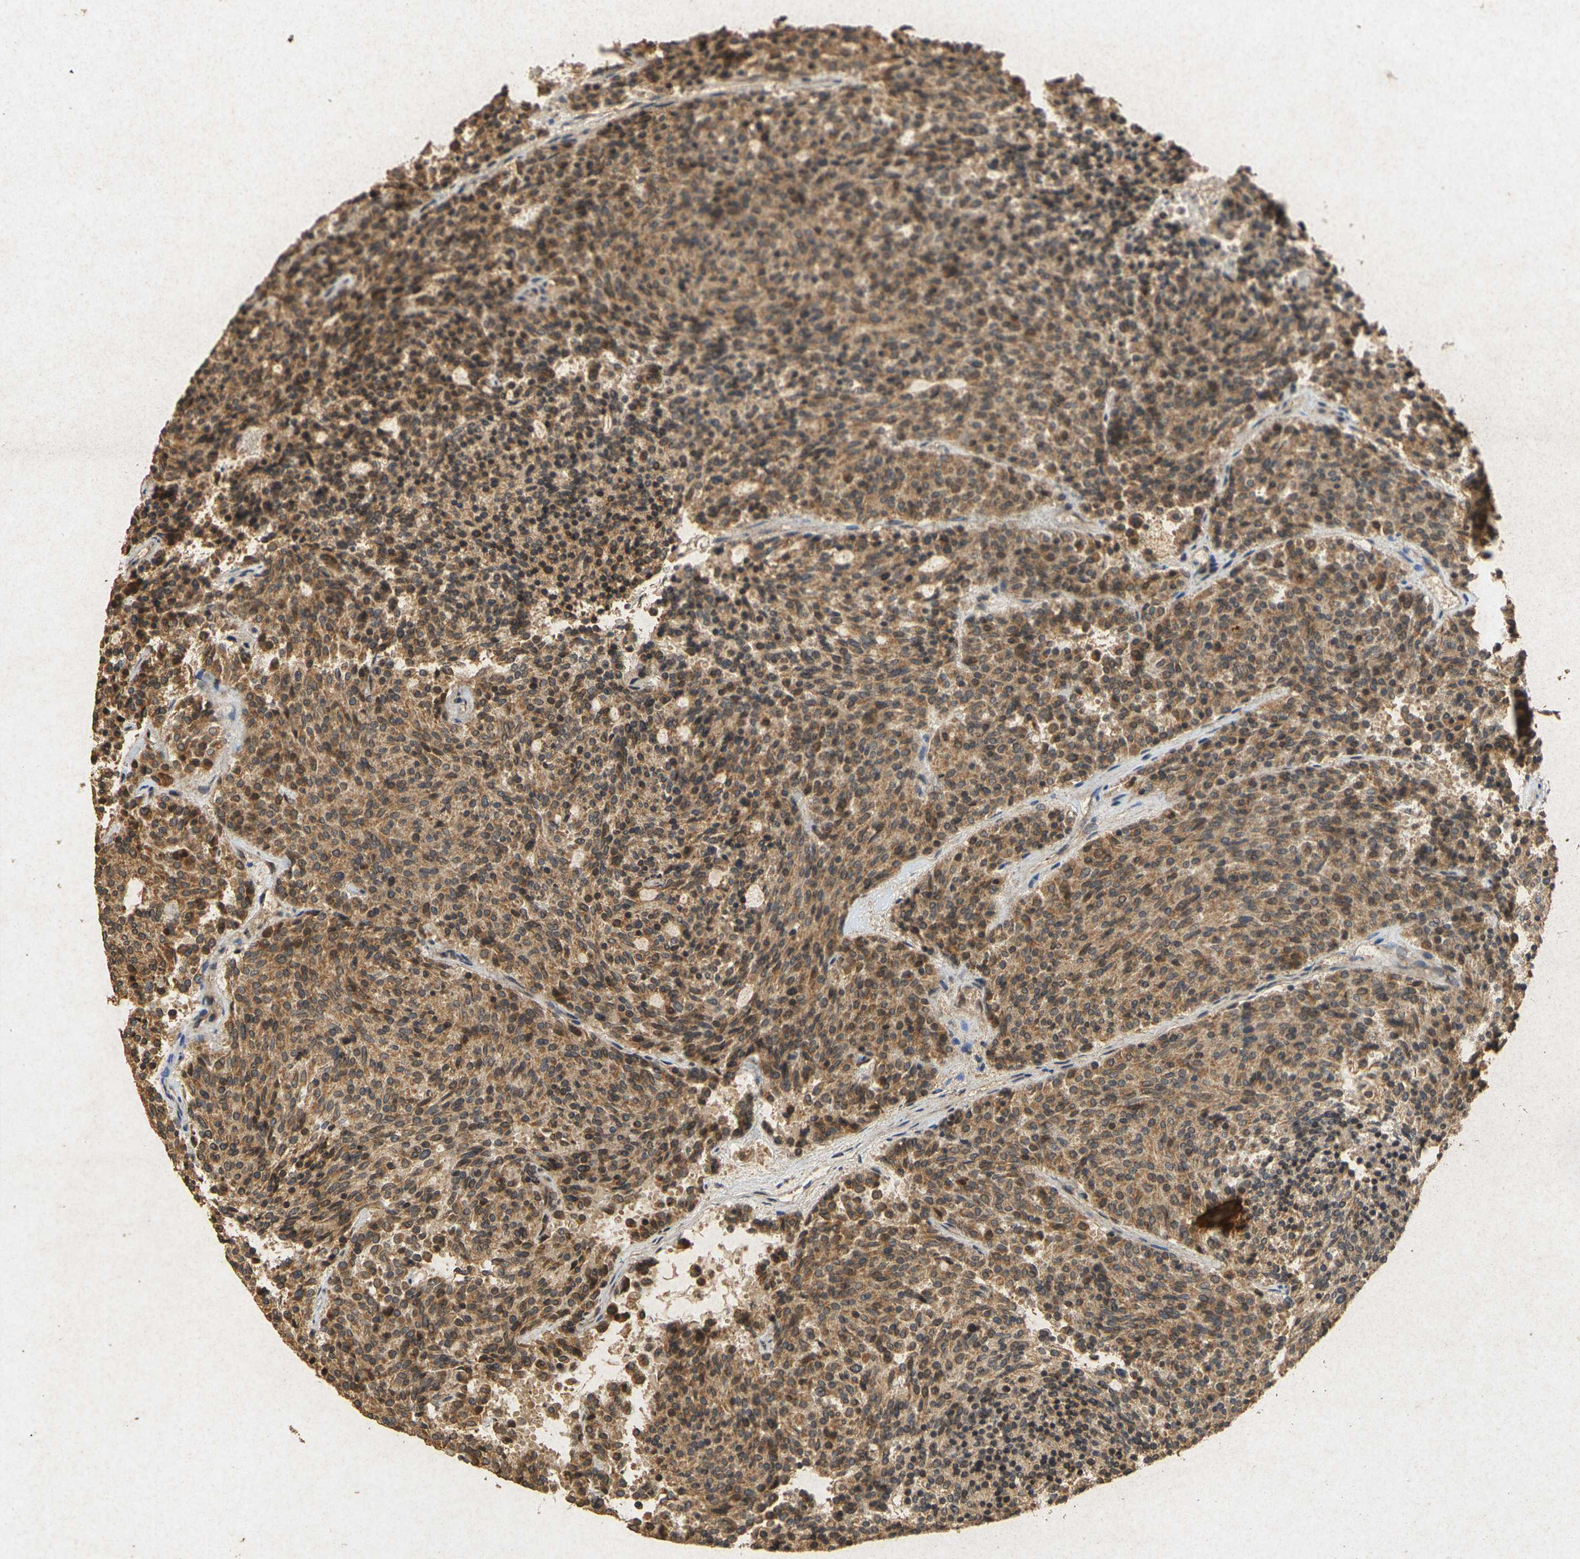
{"staining": {"intensity": "moderate", "quantity": ">75%", "location": "cytoplasmic/membranous"}, "tissue": "carcinoid", "cell_type": "Tumor cells", "image_type": "cancer", "snomed": [{"axis": "morphology", "description": "Carcinoid, malignant, NOS"}, {"axis": "topography", "description": "Pancreas"}], "caption": "Carcinoid stained with immunohistochemistry (IHC) reveals moderate cytoplasmic/membranous staining in approximately >75% of tumor cells. Using DAB (3,3'-diaminobenzidine) (brown) and hematoxylin (blue) stains, captured at high magnification using brightfield microscopy.", "gene": "ERN1", "patient": {"sex": "female", "age": 54}}